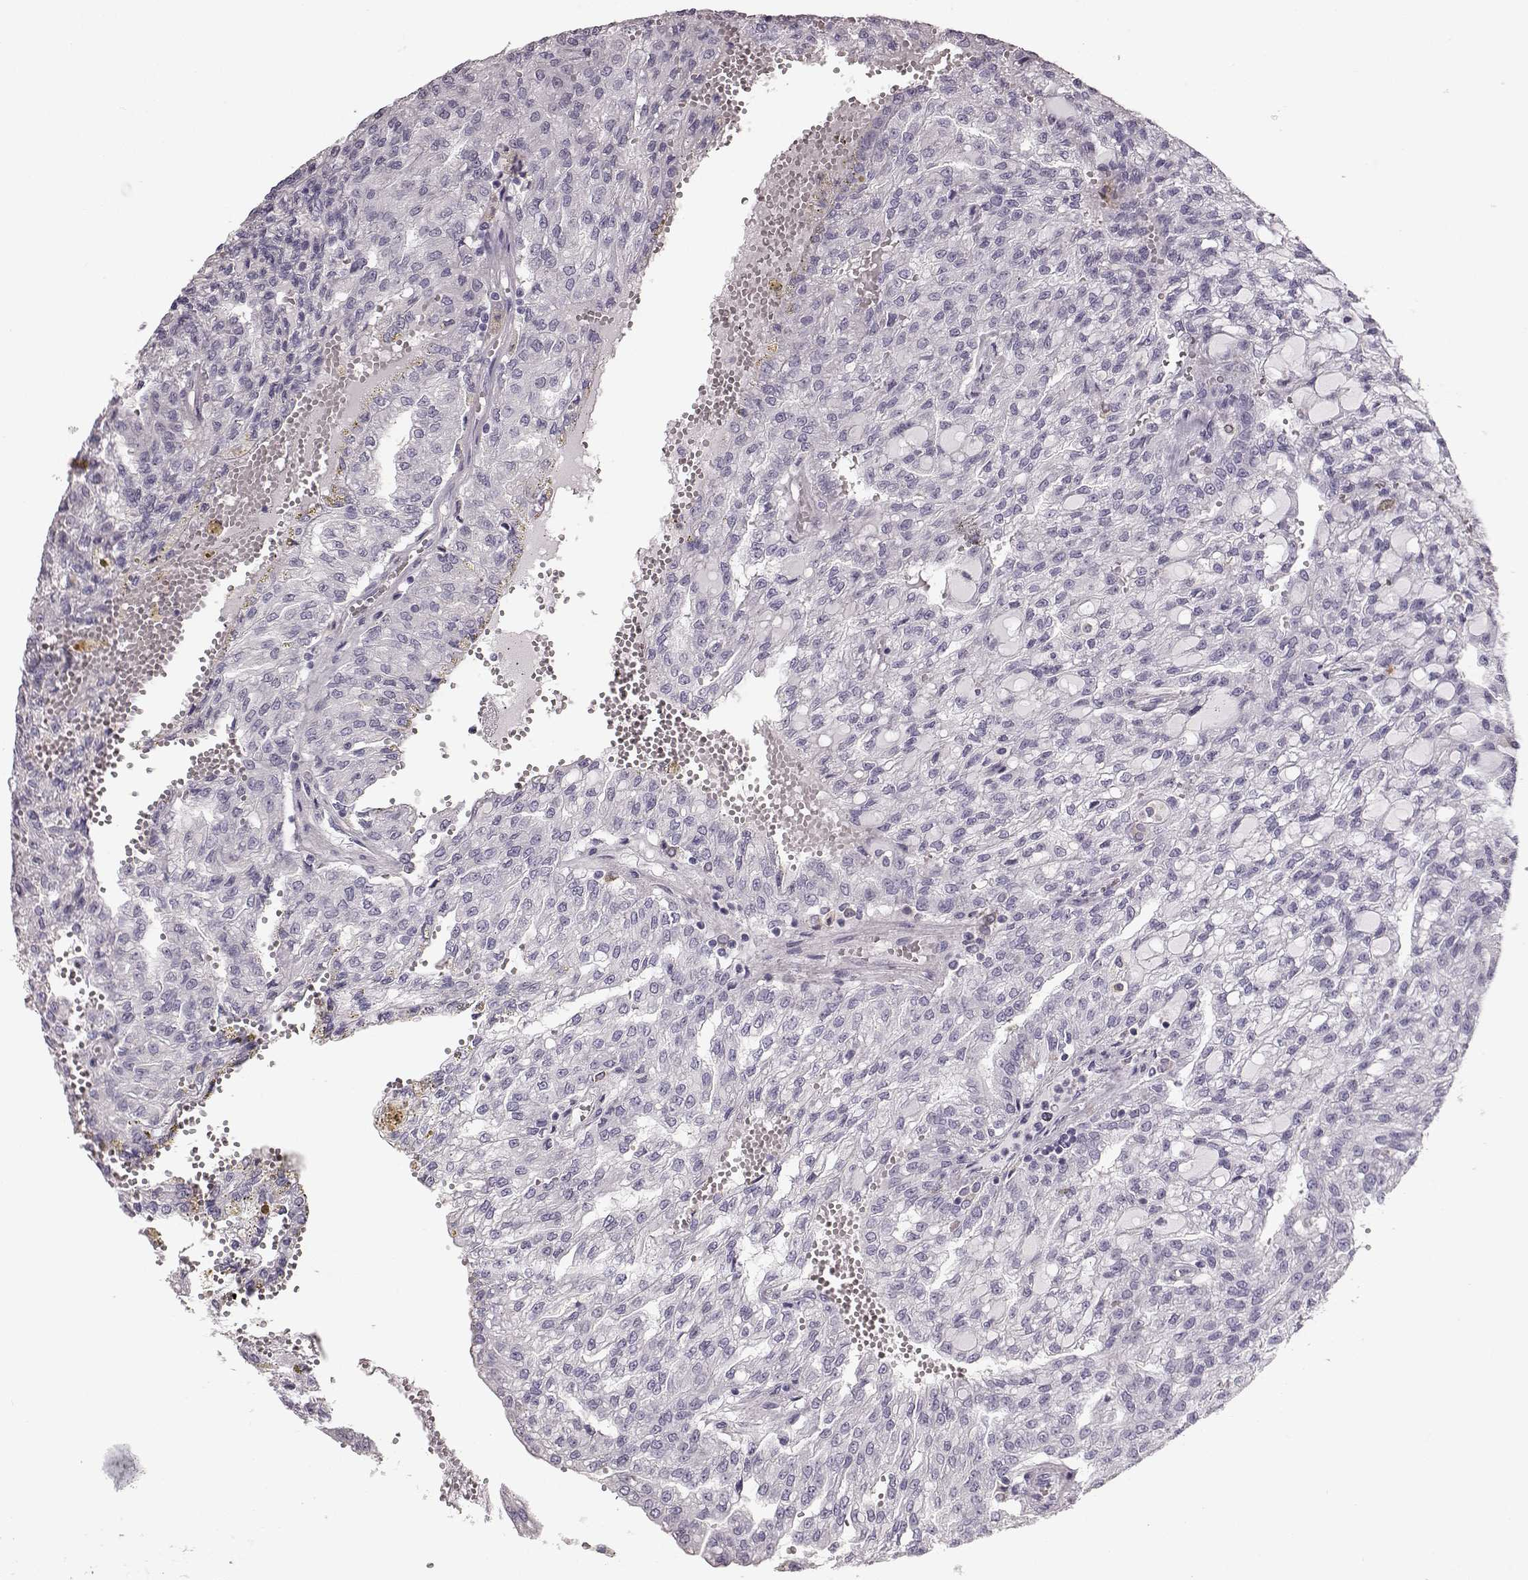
{"staining": {"intensity": "negative", "quantity": "none", "location": "none"}, "tissue": "renal cancer", "cell_type": "Tumor cells", "image_type": "cancer", "snomed": [{"axis": "morphology", "description": "Adenocarcinoma, NOS"}, {"axis": "topography", "description": "Kidney"}], "caption": "This is an IHC histopathology image of adenocarcinoma (renal). There is no positivity in tumor cells.", "gene": "NPTXR", "patient": {"sex": "male", "age": 63}}